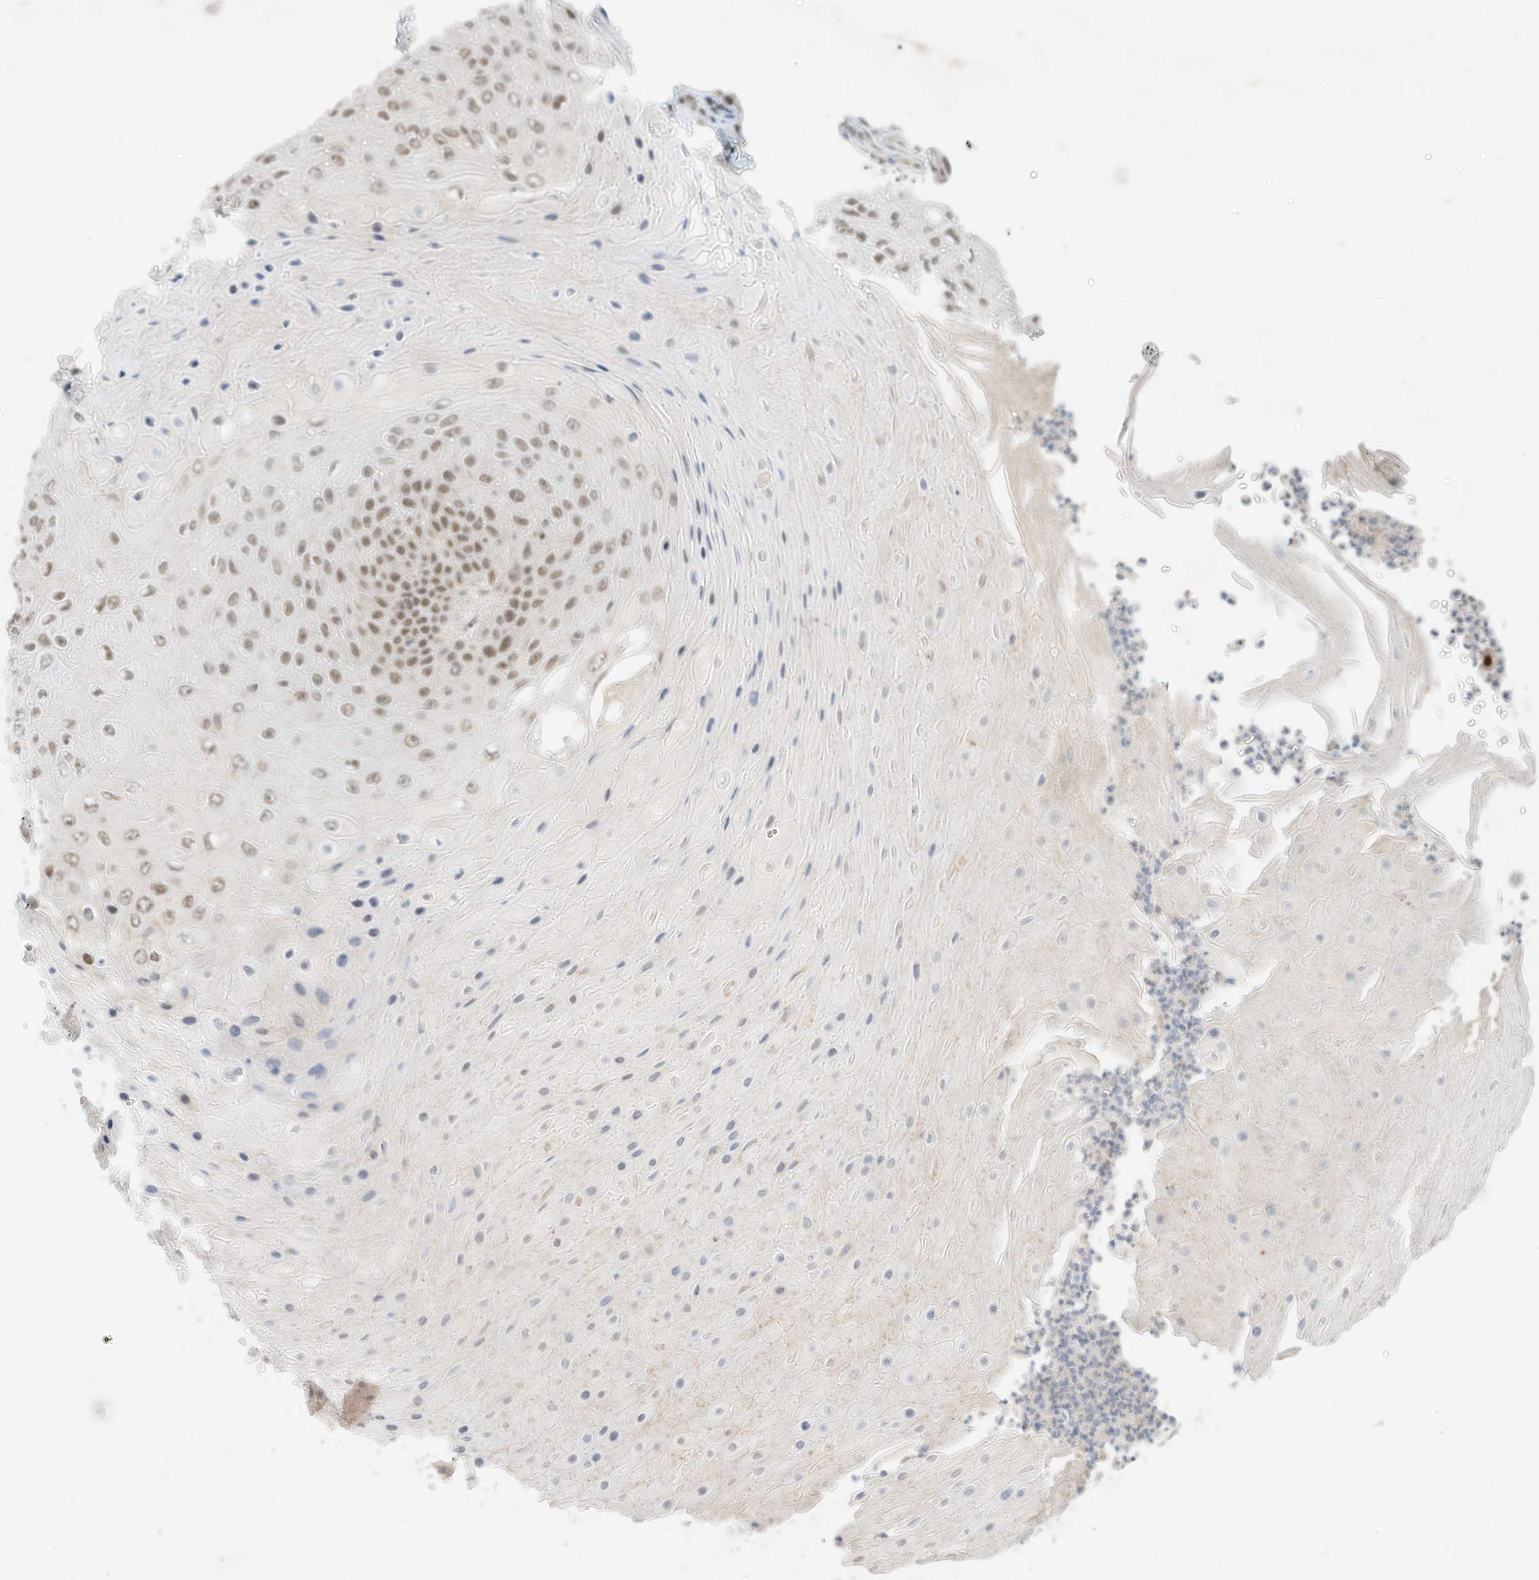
{"staining": {"intensity": "moderate", "quantity": ">75%", "location": "nuclear"}, "tissue": "skin cancer", "cell_type": "Tumor cells", "image_type": "cancer", "snomed": [{"axis": "morphology", "description": "Squamous cell carcinoma, NOS"}, {"axis": "topography", "description": "Skin"}], "caption": "Immunohistochemical staining of human squamous cell carcinoma (skin) demonstrates moderate nuclear protein positivity in about >75% of tumor cells.", "gene": "OGT", "patient": {"sex": "female", "age": 88}}